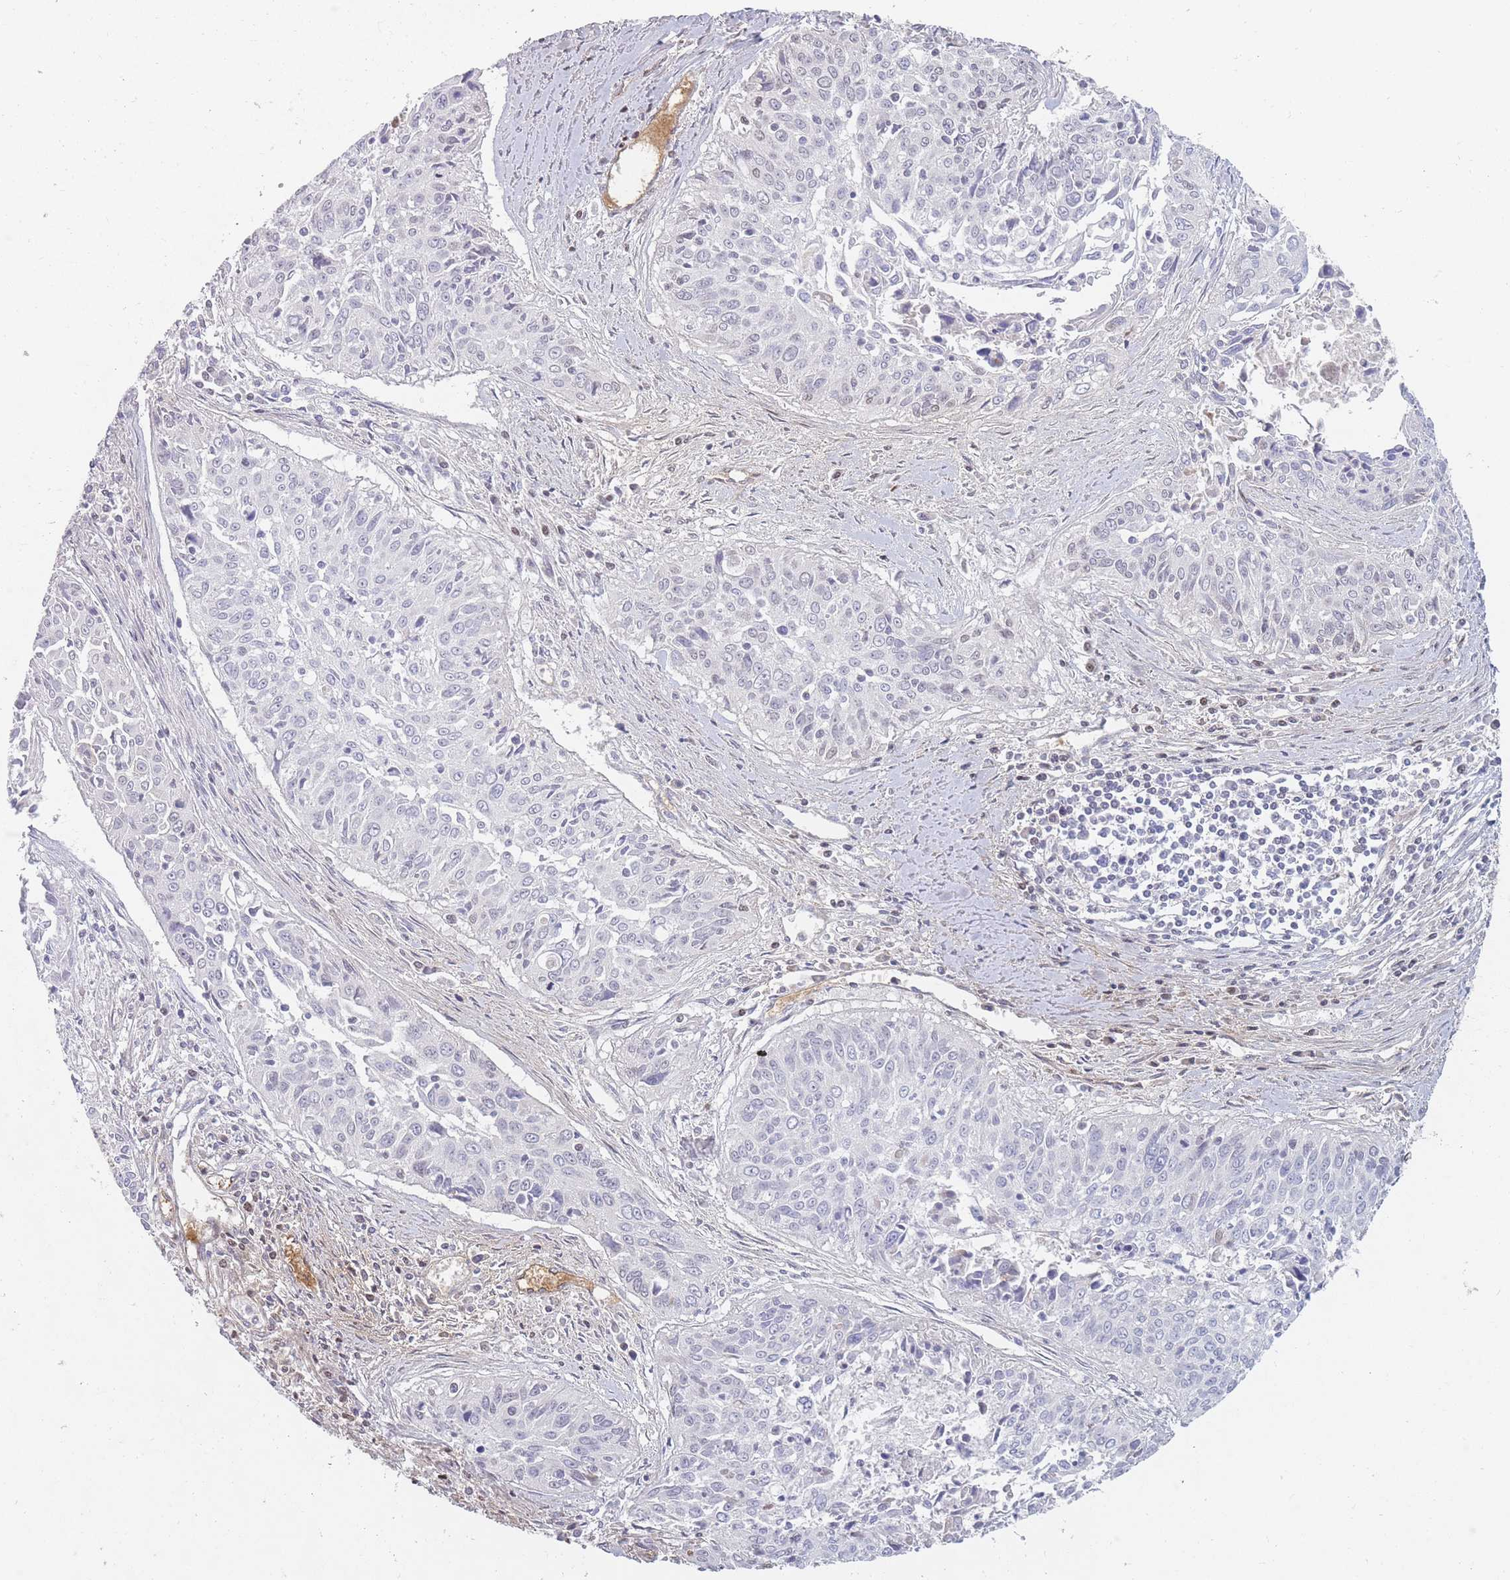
{"staining": {"intensity": "negative", "quantity": "none", "location": "none"}, "tissue": "cervical cancer", "cell_type": "Tumor cells", "image_type": "cancer", "snomed": [{"axis": "morphology", "description": "Squamous cell carcinoma, NOS"}, {"axis": "topography", "description": "Cervix"}], "caption": "A histopathology image of cervical cancer stained for a protein shows no brown staining in tumor cells.", "gene": "PRG4", "patient": {"sex": "female", "age": 55}}